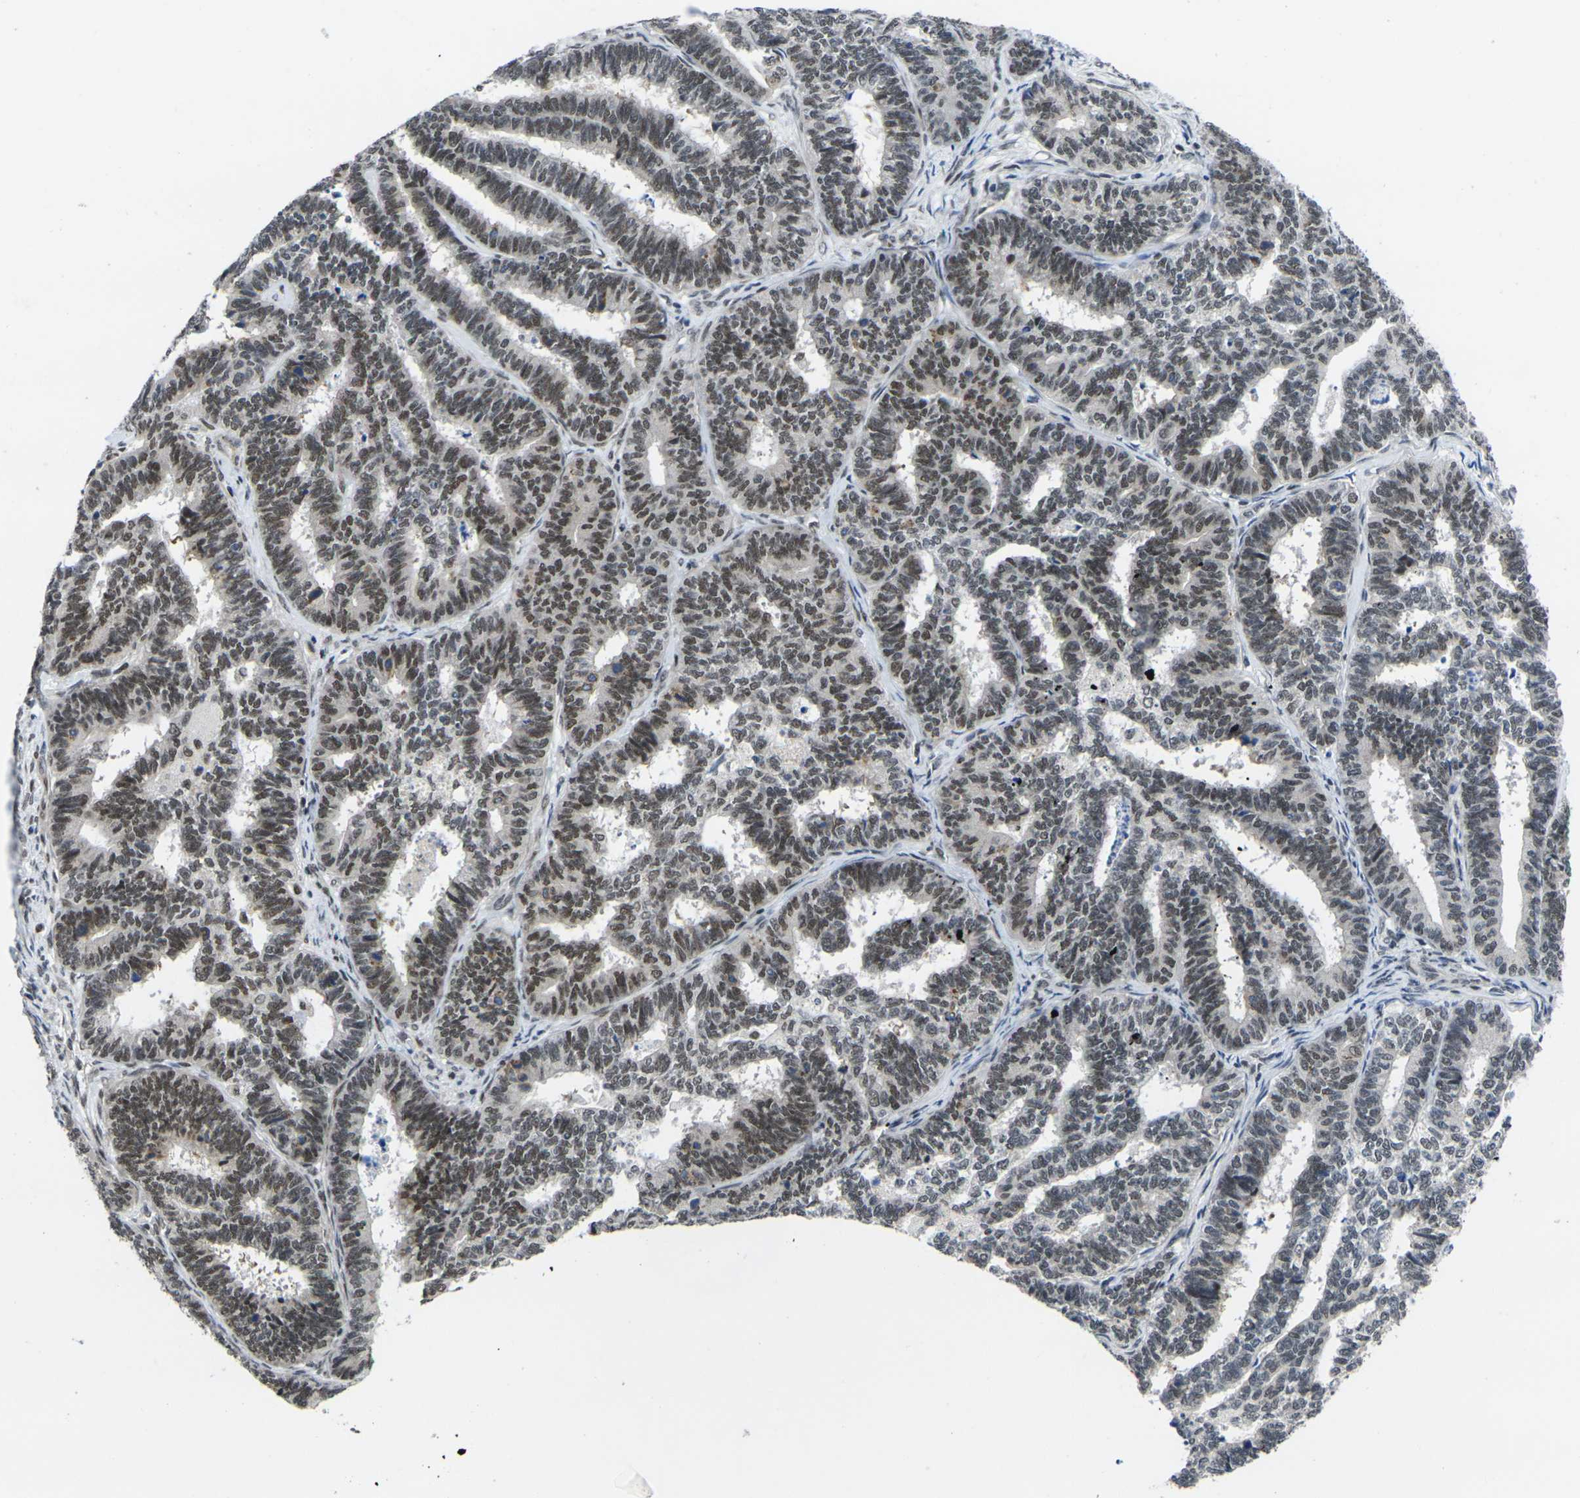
{"staining": {"intensity": "moderate", "quantity": ">75%", "location": "nuclear"}, "tissue": "endometrial cancer", "cell_type": "Tumor cells", "image_type": "cancer", "snomed": [{"axis": "morphology", "description": "Adenocarcinoma, NOS"}, {"axis": "topography", "description": "Endometrium"}], "caption": "Immunohistochemistry of endometrial adenocarcinoma shows medium levels of moderate nuclear expression in about >75% of tumor cells.", "gene": "RBM7", "patient": {"sex": "female", "age": 70}}